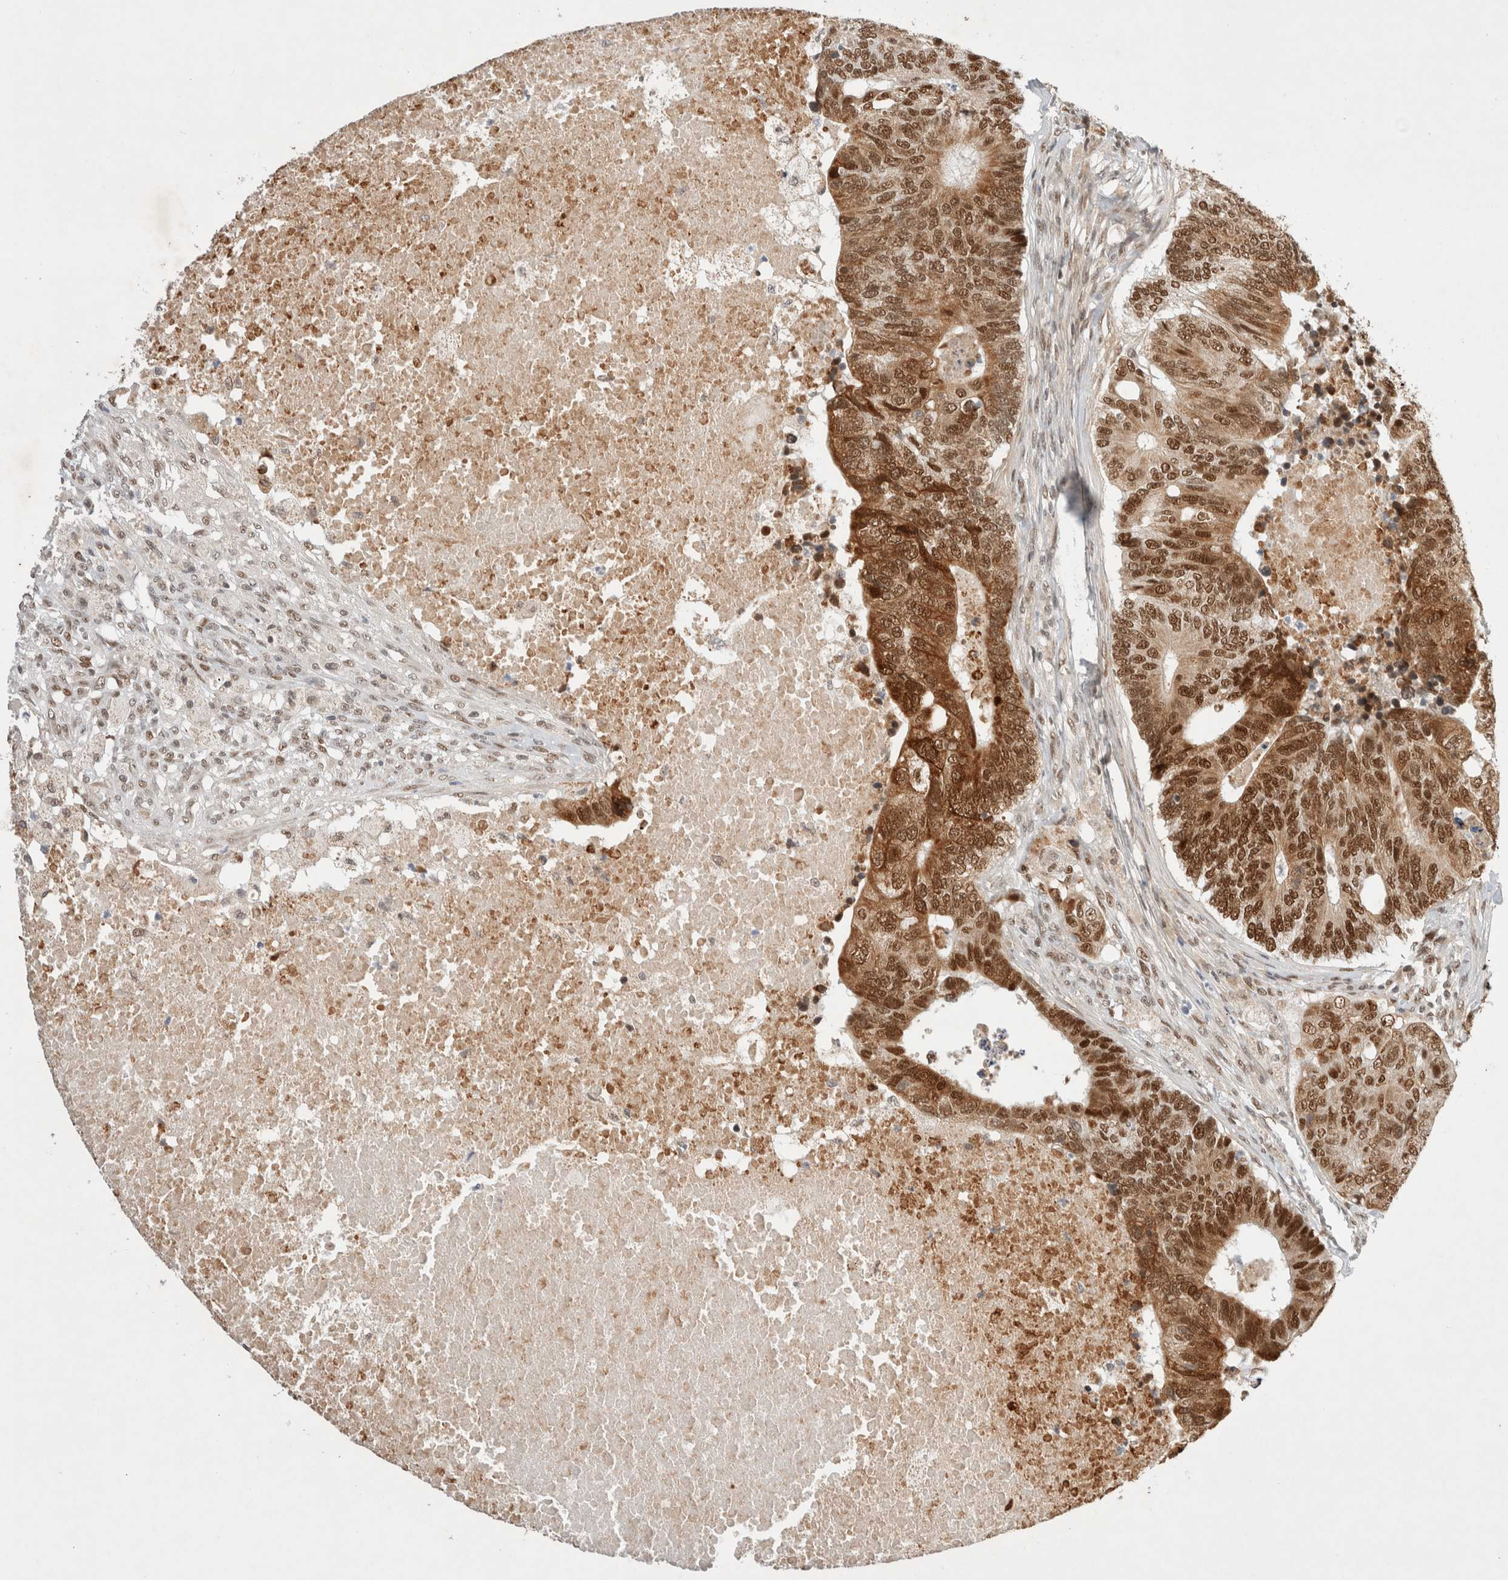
{"staining": {"intensity": "strong", "quantity": ">75%", "location": "cytoplasmic/membranous,nuclear"}, "tissue": "colorectal cancer", "cell_type": "Tumor cells", "image_type": "cancer", "snomed": [{"axis": "morphology", "description": "Adenocarcinoma, NOS"}, {"axis": "topography", "description": "Colon"}], "caption": "A high amount of strong cytoplasmic/membranous and nuclear staining is appreciated in approximately >75% of tumor cells in adenocarcinoma (colorectal) tissue. (Stains: DAB in brown, nuclei in blue, Microscopy: brightfield microscopy at high magnification).", "gene": "GTF2I", "patient": {"sex": "female", "age": 67}}